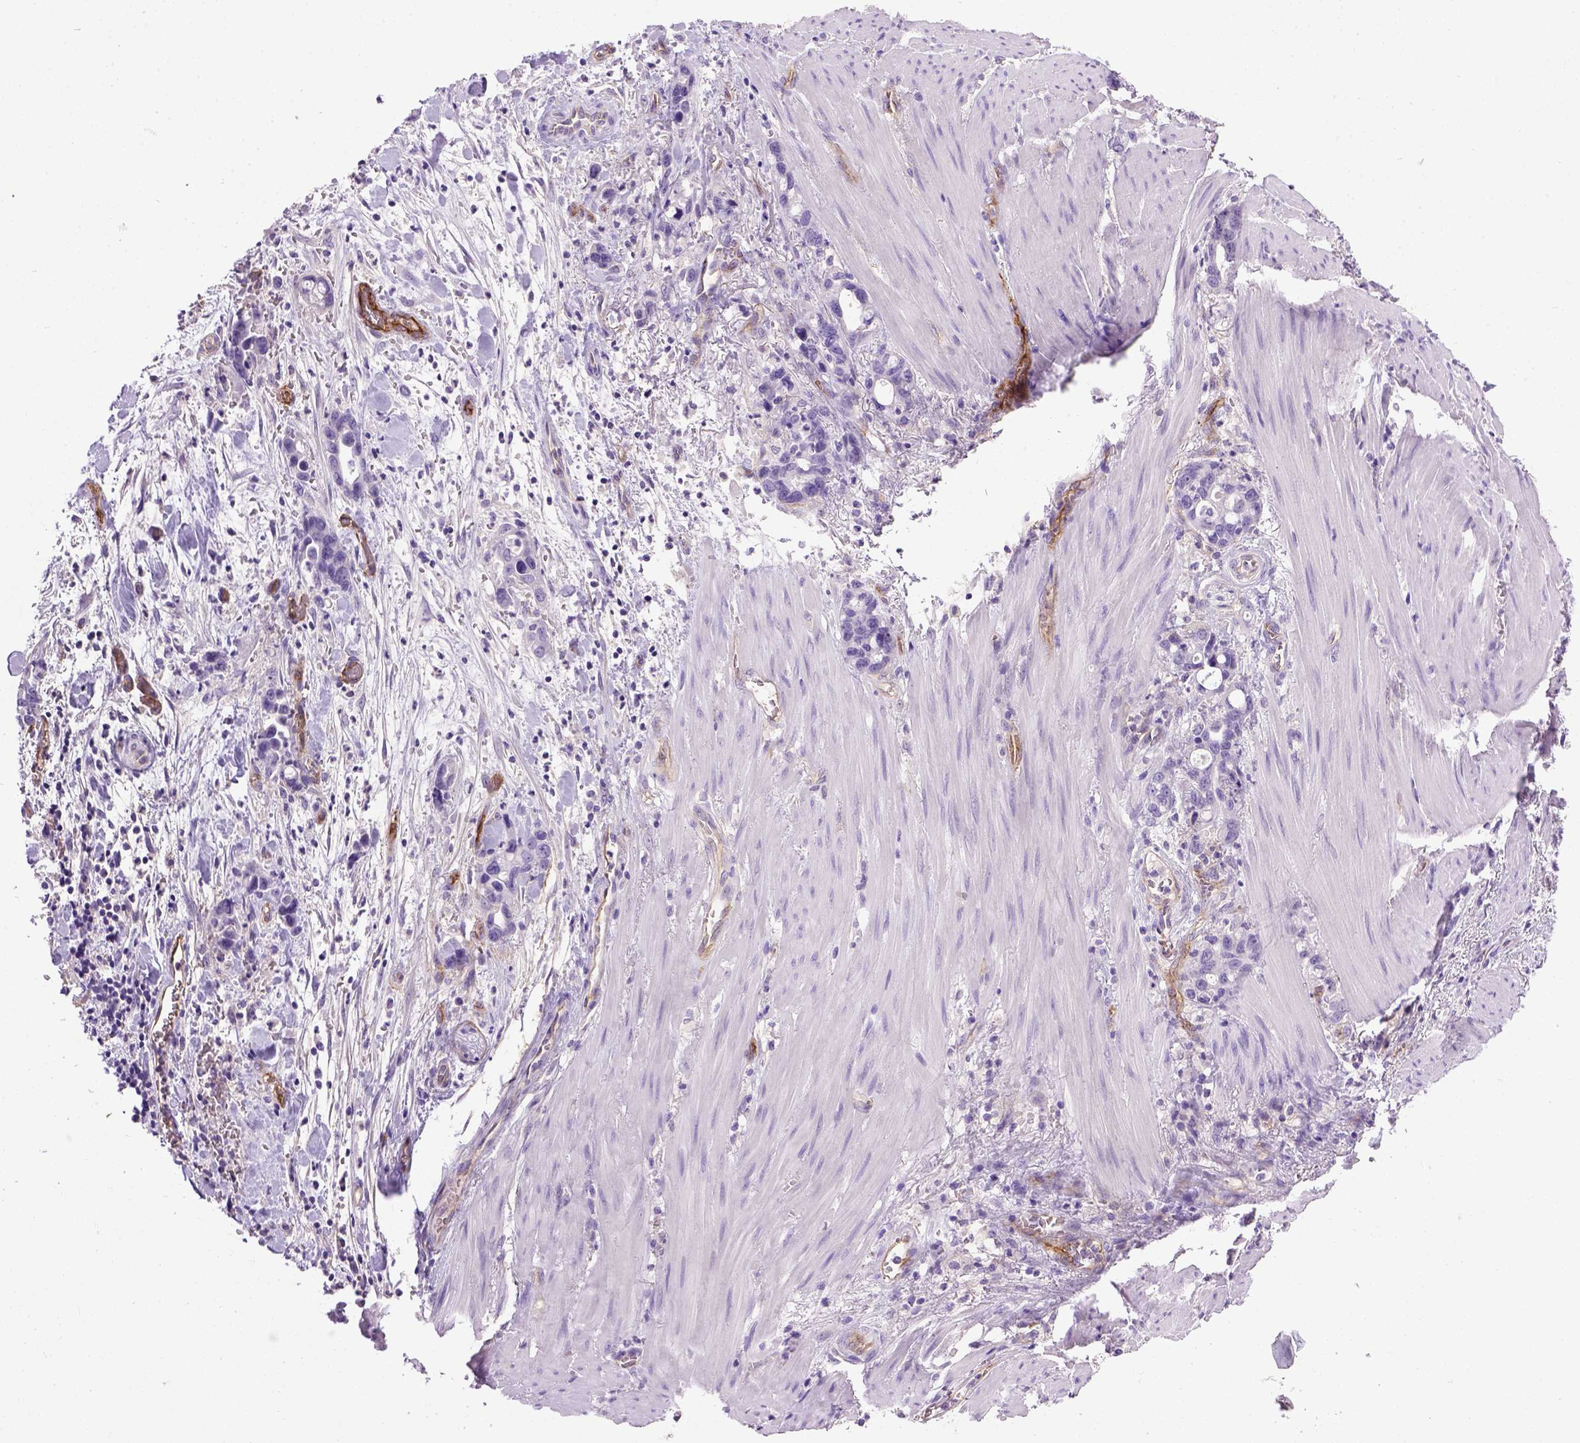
{"staining": {"intensity": "negative", "quantity": "none", "location": "none"}, "tissue": "stomach cancer", "cell_type": "Tumor cells", "image_type": "cancer", "snomed": [{"axis": "morphology", "description": "Normal tissue, NOS"}, {"axis": "morphology", "description": "Adenocarcinoma, NOS"}, {"axis": "topography", "description": "Esophagus"}, {"axis": "topography", "description": "Stomach, upper"}], "caption": "DAB (3,3'-diaminobenzidine) immunohistochemical staining of human stomach cancer (adenocarcinoma) reveals no significant positivity in tumor cells.", "gene": "ENG", "patient": {"sex": "male", "age": 74}}